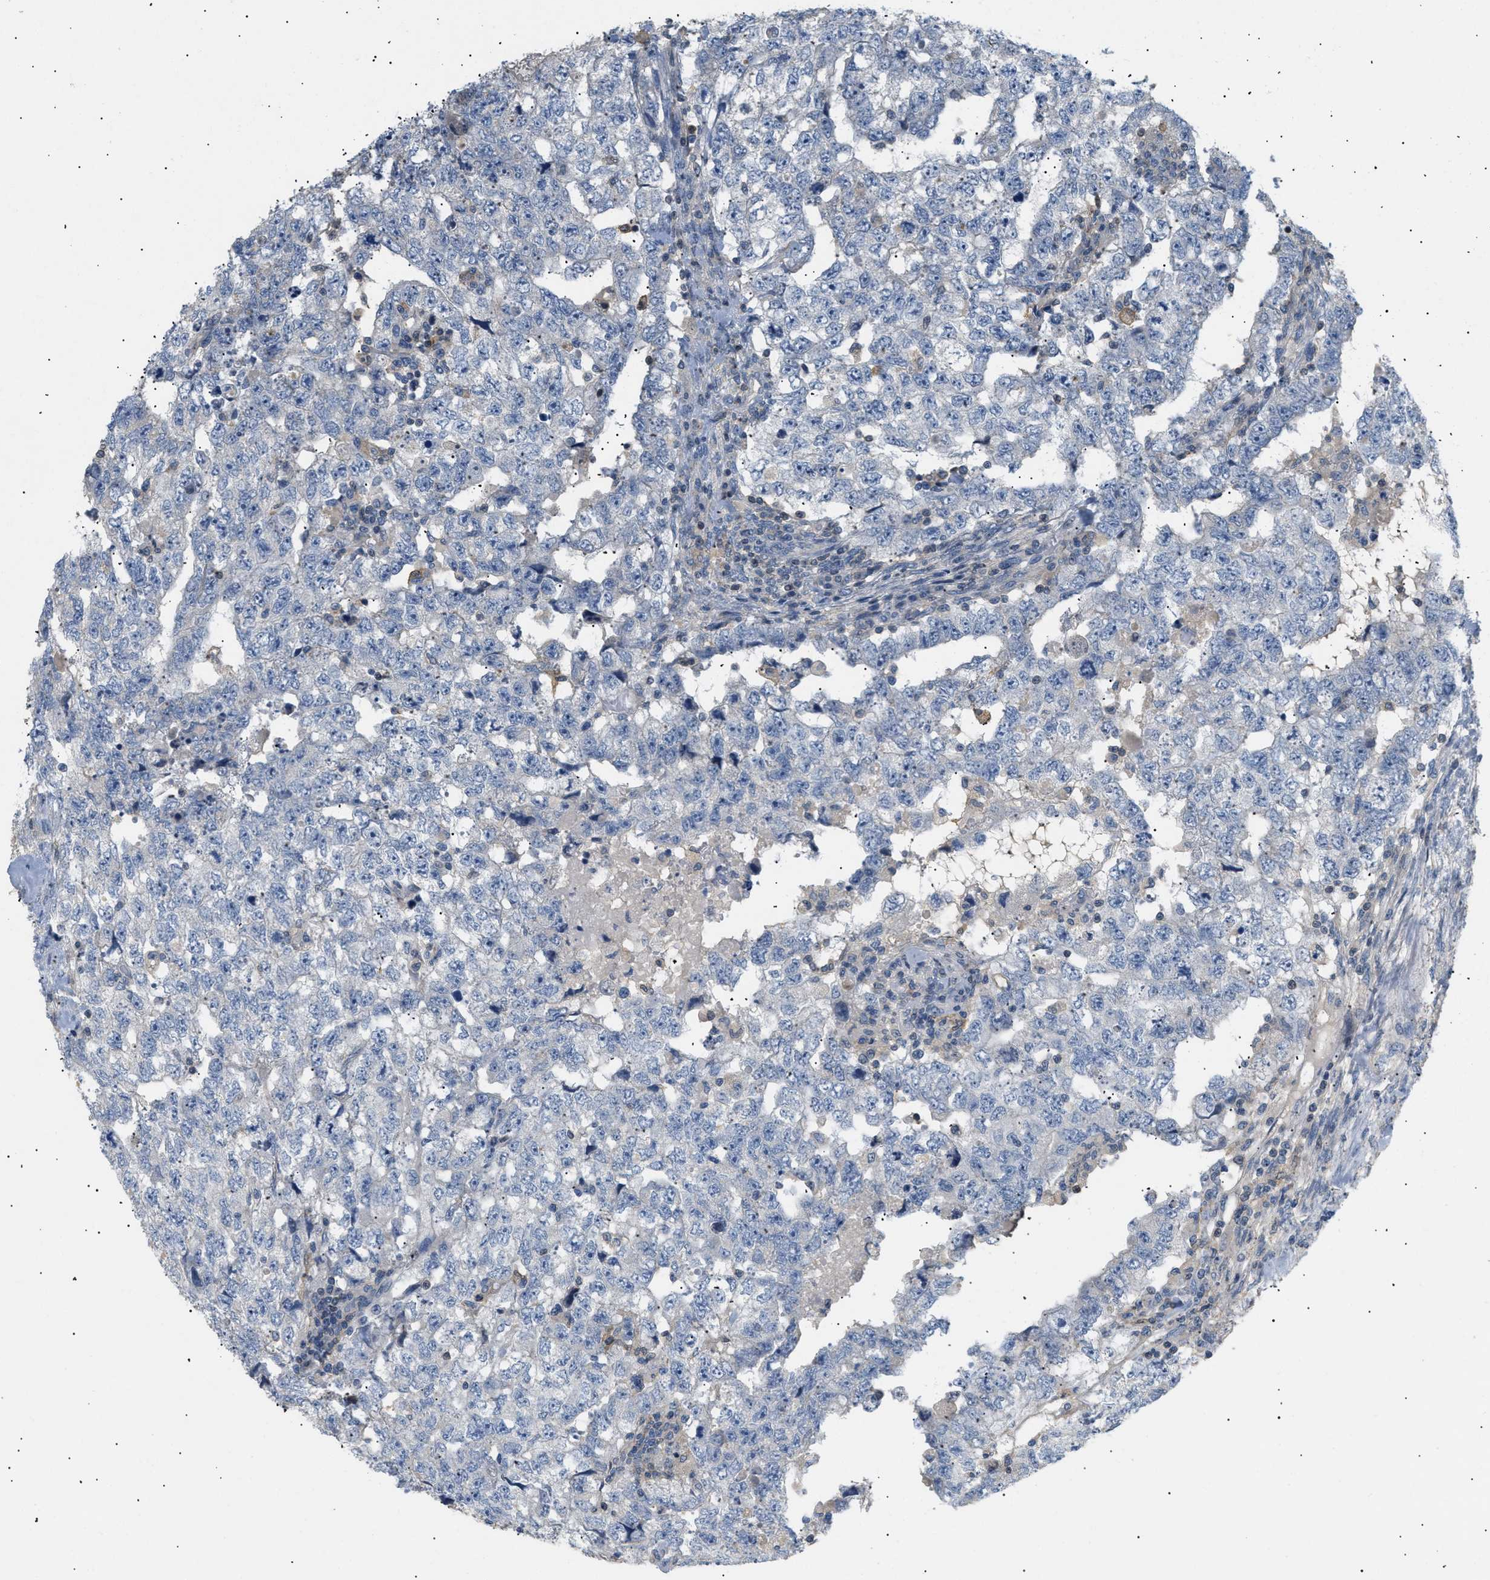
{"staining": {"intensity": "negative", "quantity": "none", "location": "none"}, "tissue": "testis cancer", "cell_type": "Tumor cells", "image_type": "cancer", "snomed": [{"axis": "morphology", "description": "Carcinoma, Embryonal, NOS"}, {"axis": "topography", "description": "Testis"}], "caption": "This is an IHC photomicrograph of testis embryonal carcinoma. There is no expression in tumor cells.", "gene": "FARS2", "patient": {"sex": "male", "age": 36}}